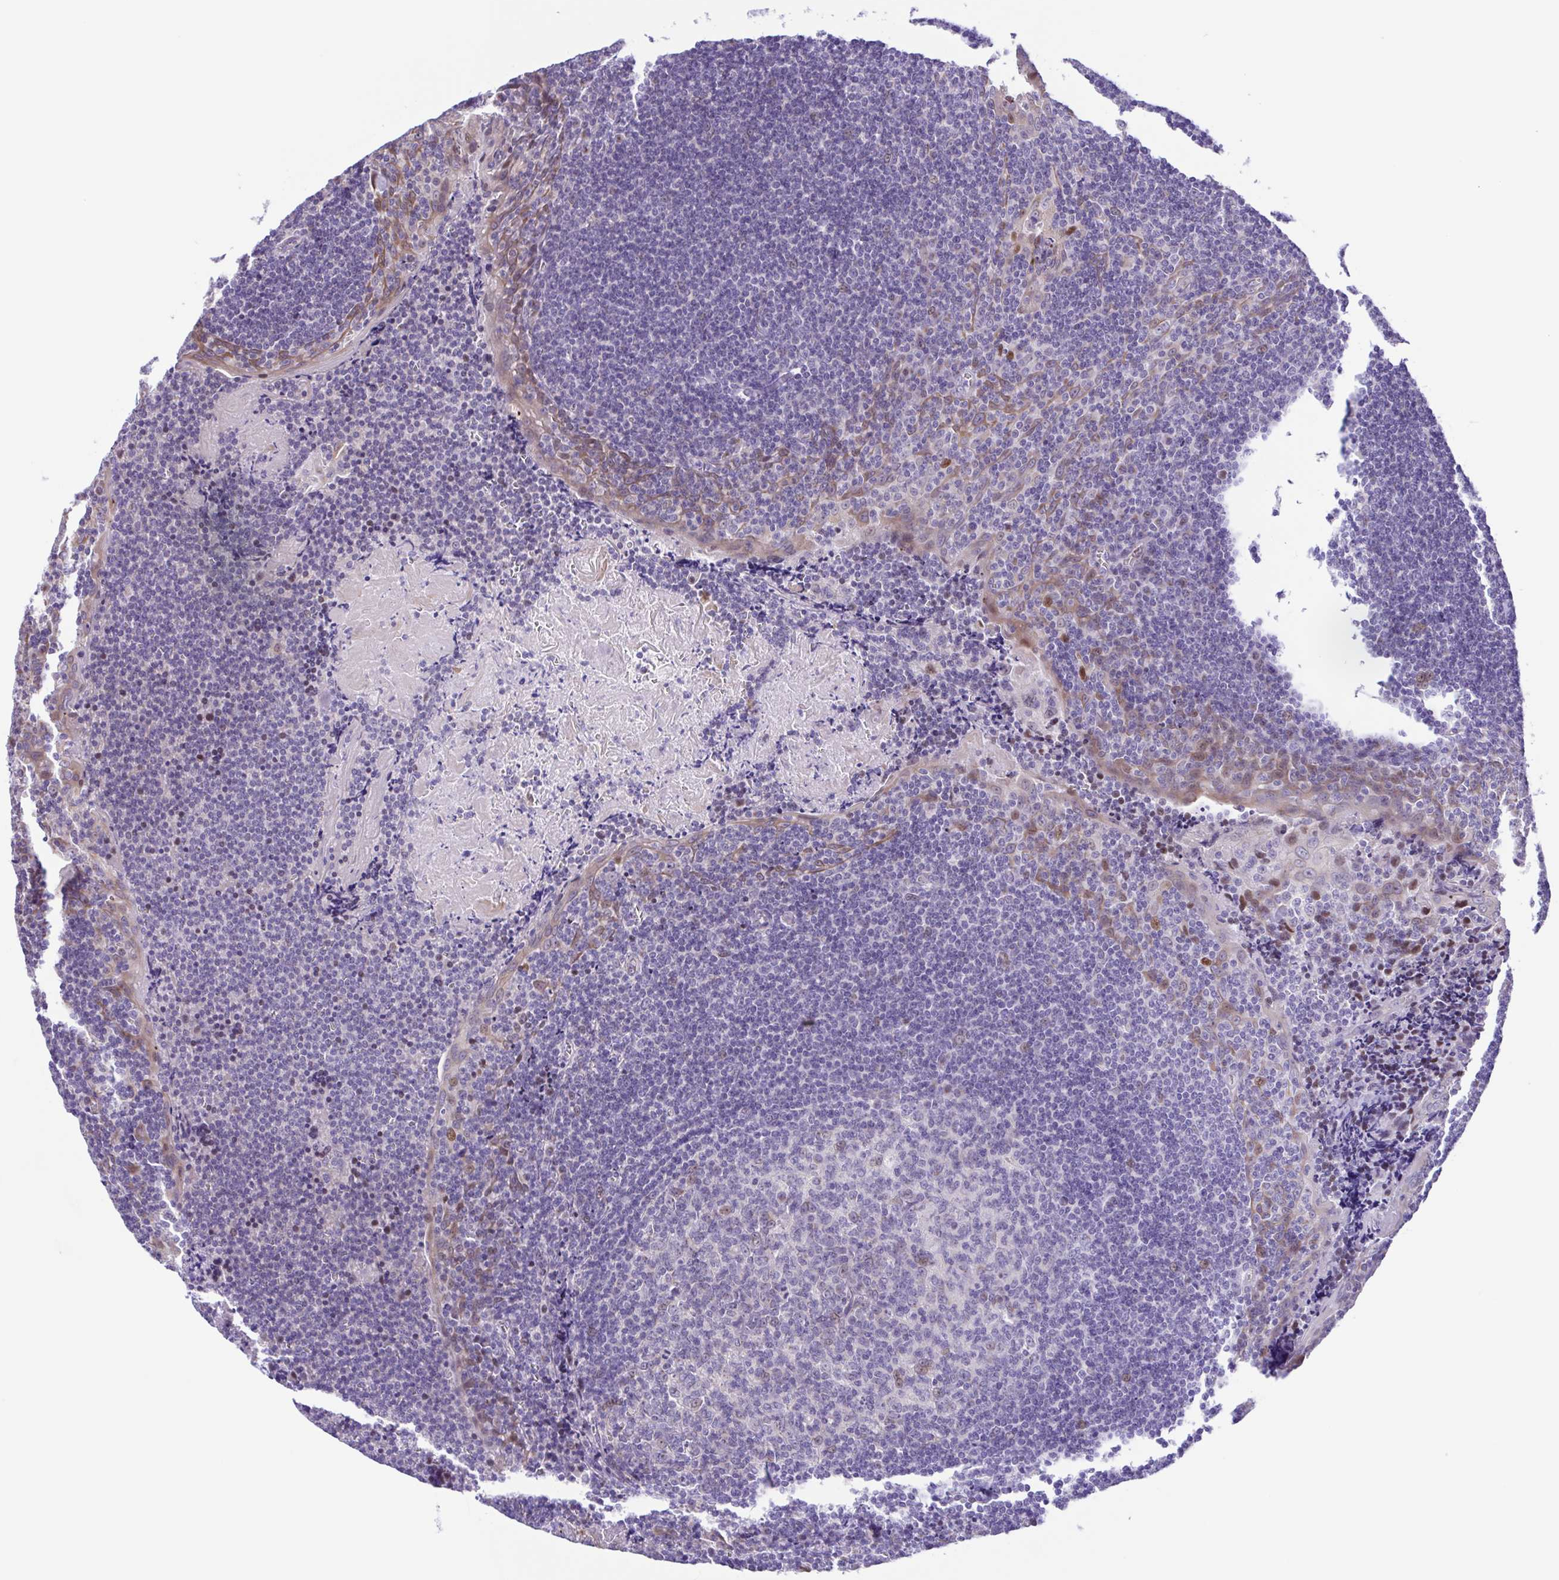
{"staining": {"intensity": "negative", "quantity": "none", "location": "none"}, "tissue": "tonsil", "cell_type": "Germinal center cells", "image_type": "normal", "snomed": [{"axis": "morphology", "description": "Normal tissue, NOS"}, {"axis": "morphology", "description": "Inflammation, NOS"}, {"axis": "topography", "description": "Tonsil"}], "caption": "There is no significant expression in germinal center cells of tonsil. (Immunohistochemistry, brightfield microscopy, high magnification).", "gene": "ENSG00000286022", "patient": {"sex": "female", "age": 31}}